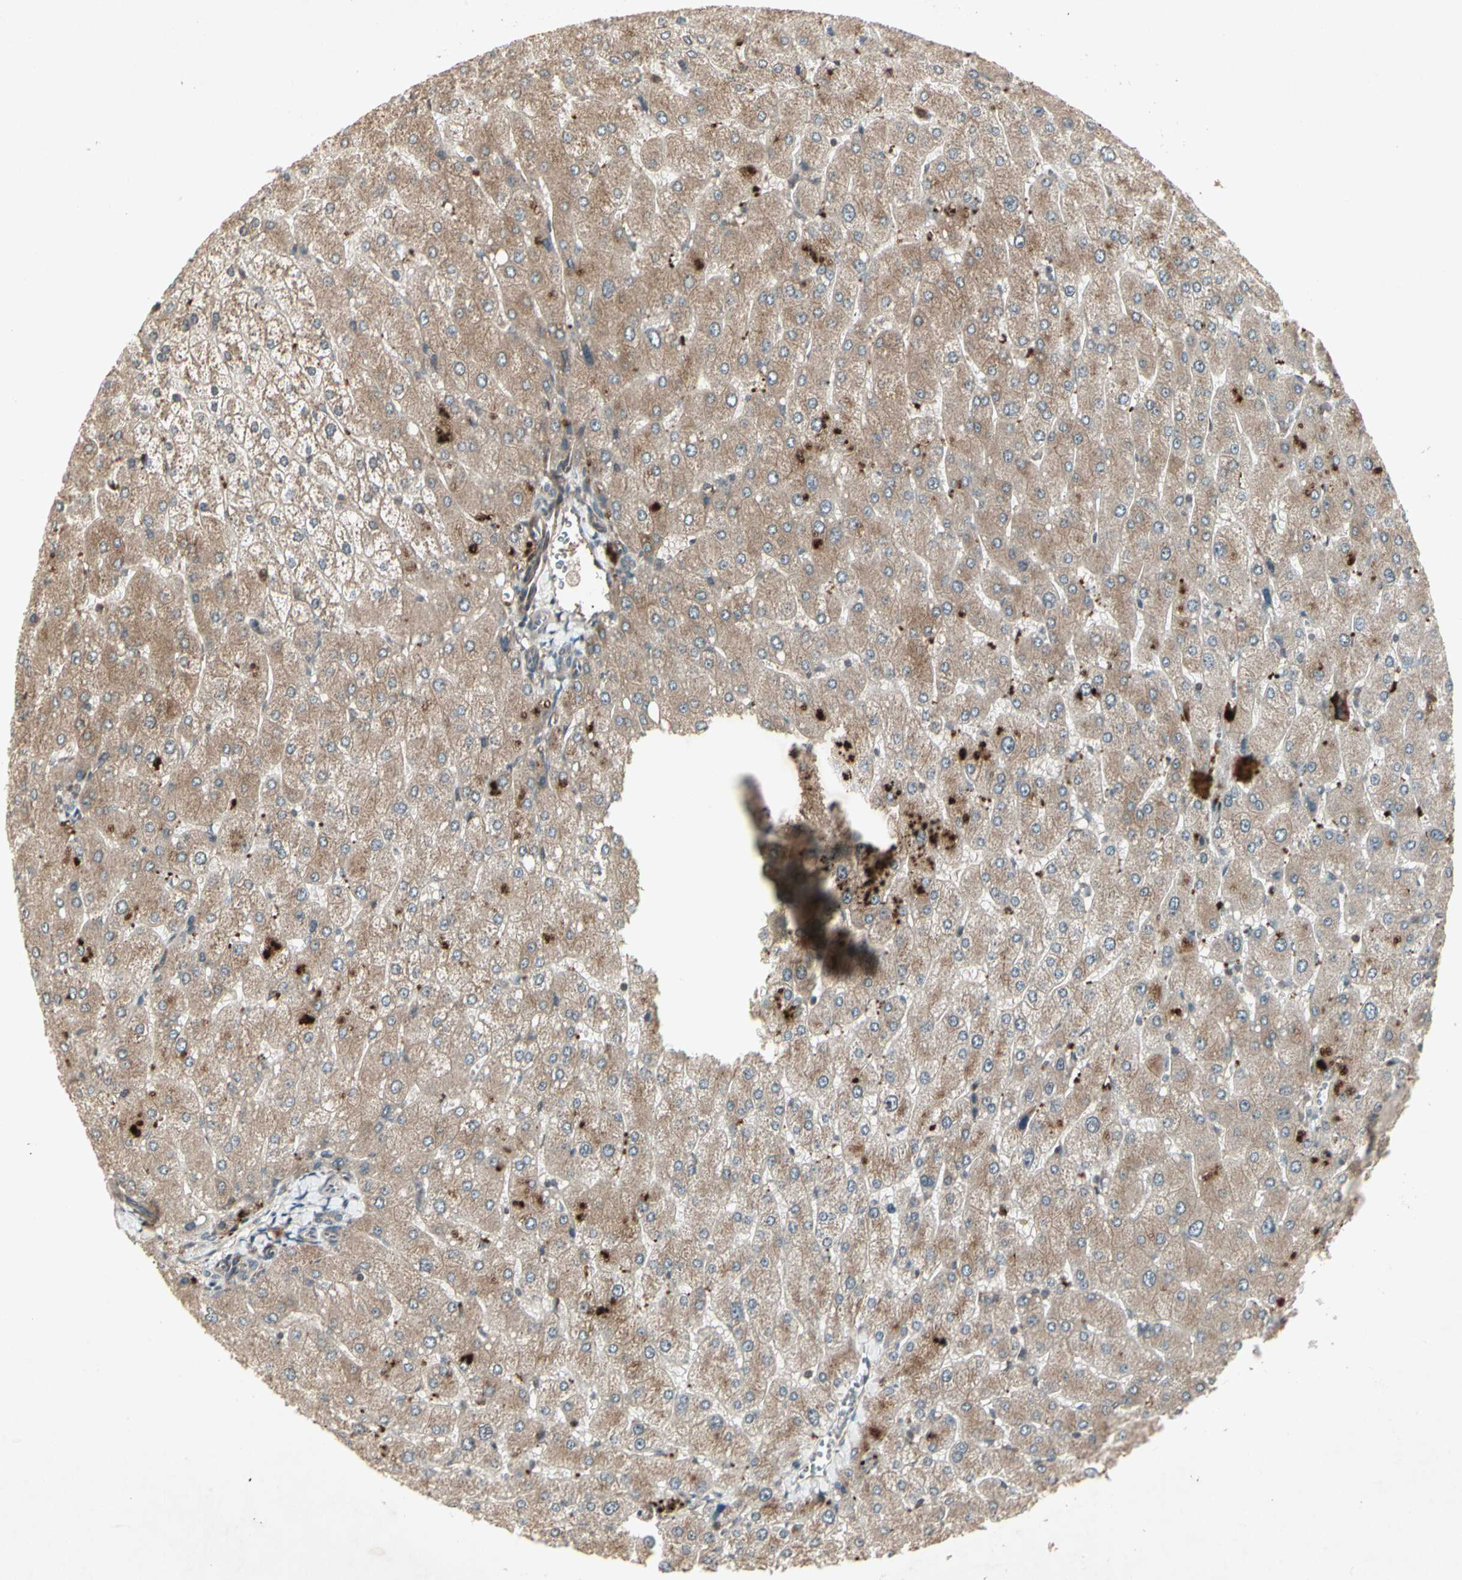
{"staining": {"intensity": "negative", "quantity": "none", "location": "none"}, "tissue": "liver", "cell_type": "Cholangiocytes", "image_type": "normal", "snomed": [{"axis": "morphology", "description": "Normal tissue, NOS"}, {"axis": "topography", "description": "Liver"}], "caption": "This is an immunohistochemistry (IHC) micrograph of normal human liver. There is no expression in cholangiocytes.", "gene": "TEK", "patient": {"sex": "male", "age": 55}}